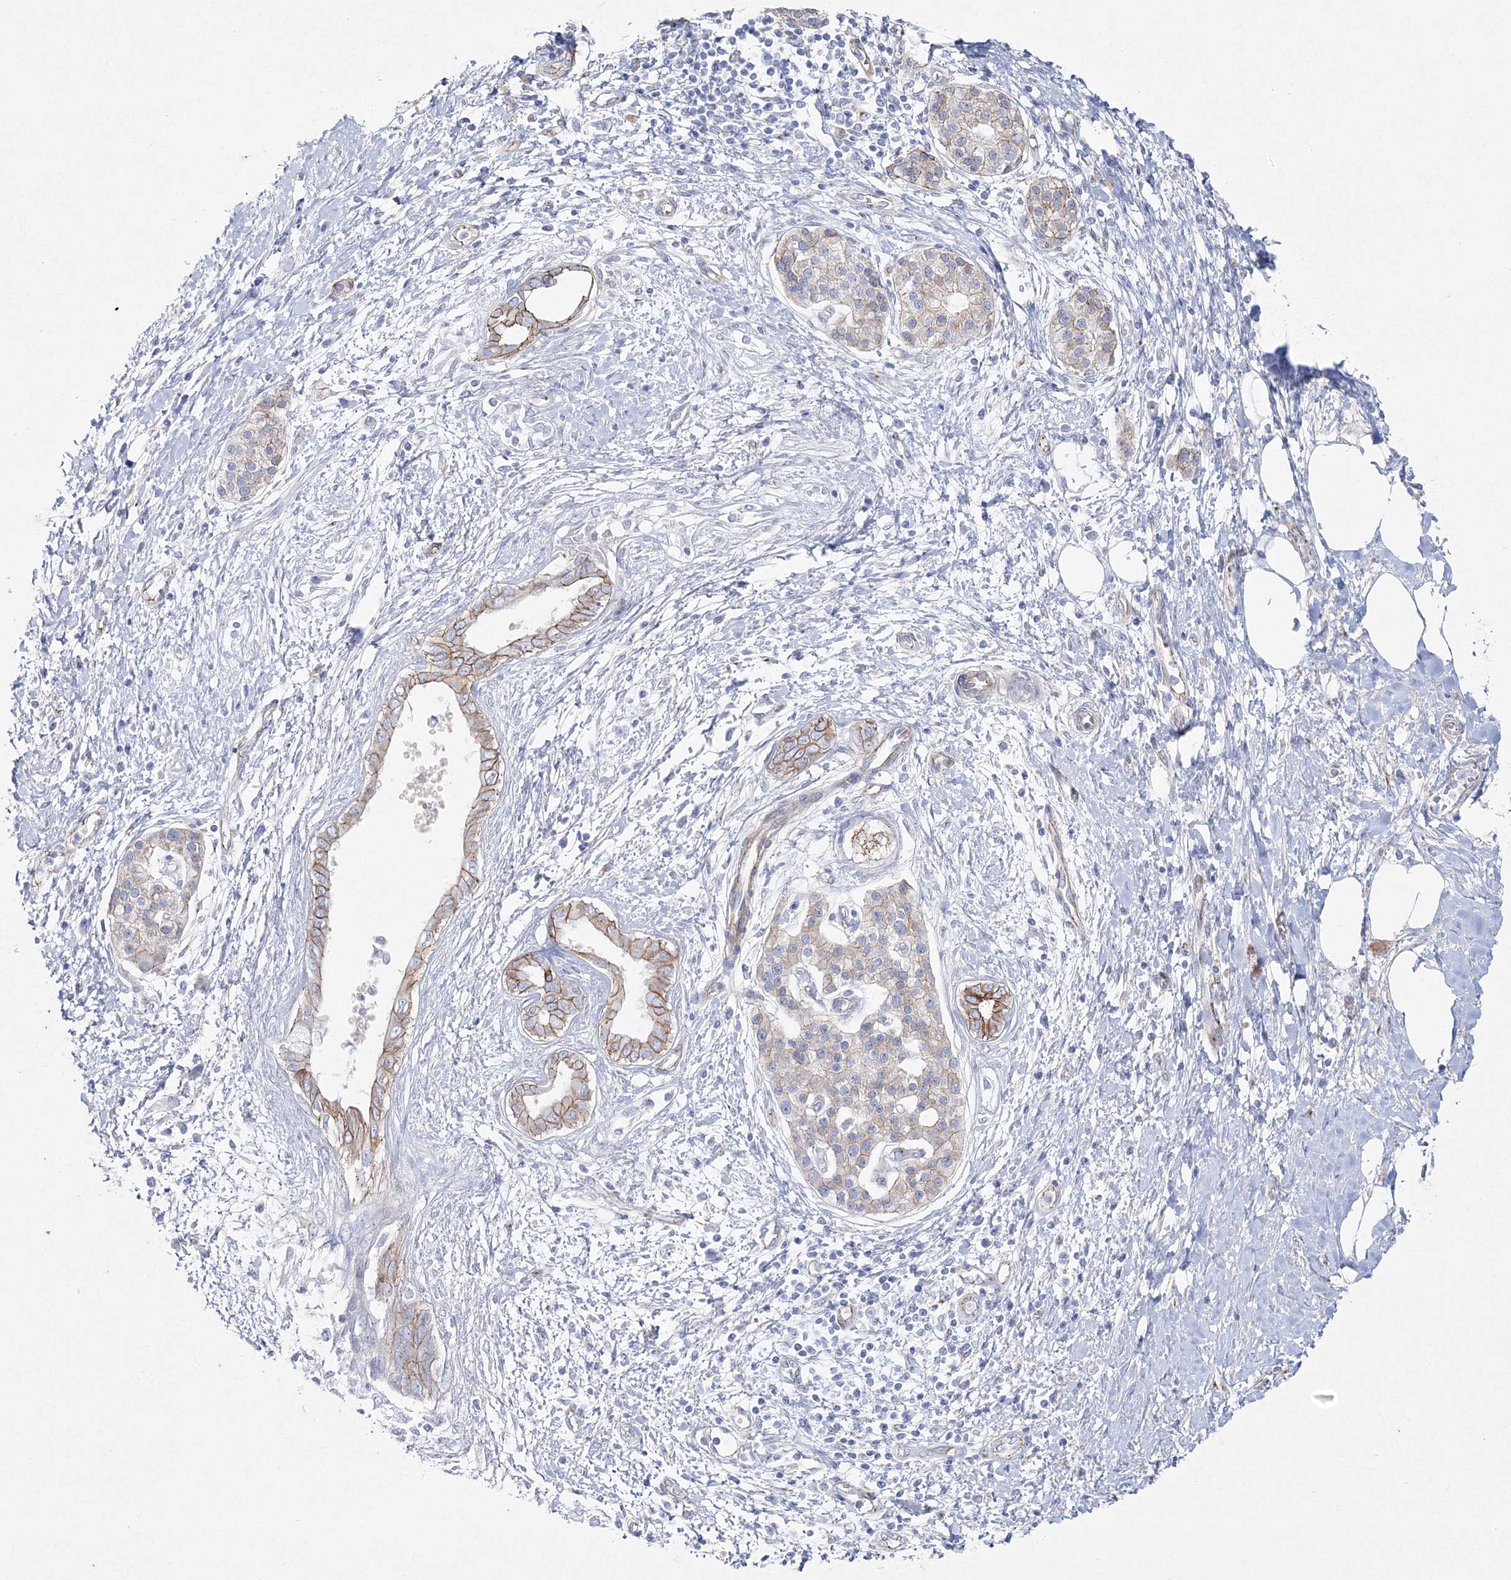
{"staining": {"intensity": "moderate", "quantity": ">75%", "location": "cytoplasmic/membranous"}, "tissue": "pancreatic cancer", "cell_type": "Tumor cells", "image_type": "cancer", "snomed": [{"axis": "morphology", "description": "Adenocarcinoma, NOS"}, {"axis": "topography", "description": "Pancreas"}], "caption": "Moderate cytoplasmic/membranous protein staining is present in about >75% of tumor cells in pancreatic cancer.", "gene": "NAA40", "patient": {"sex": "male", "age": 58}}